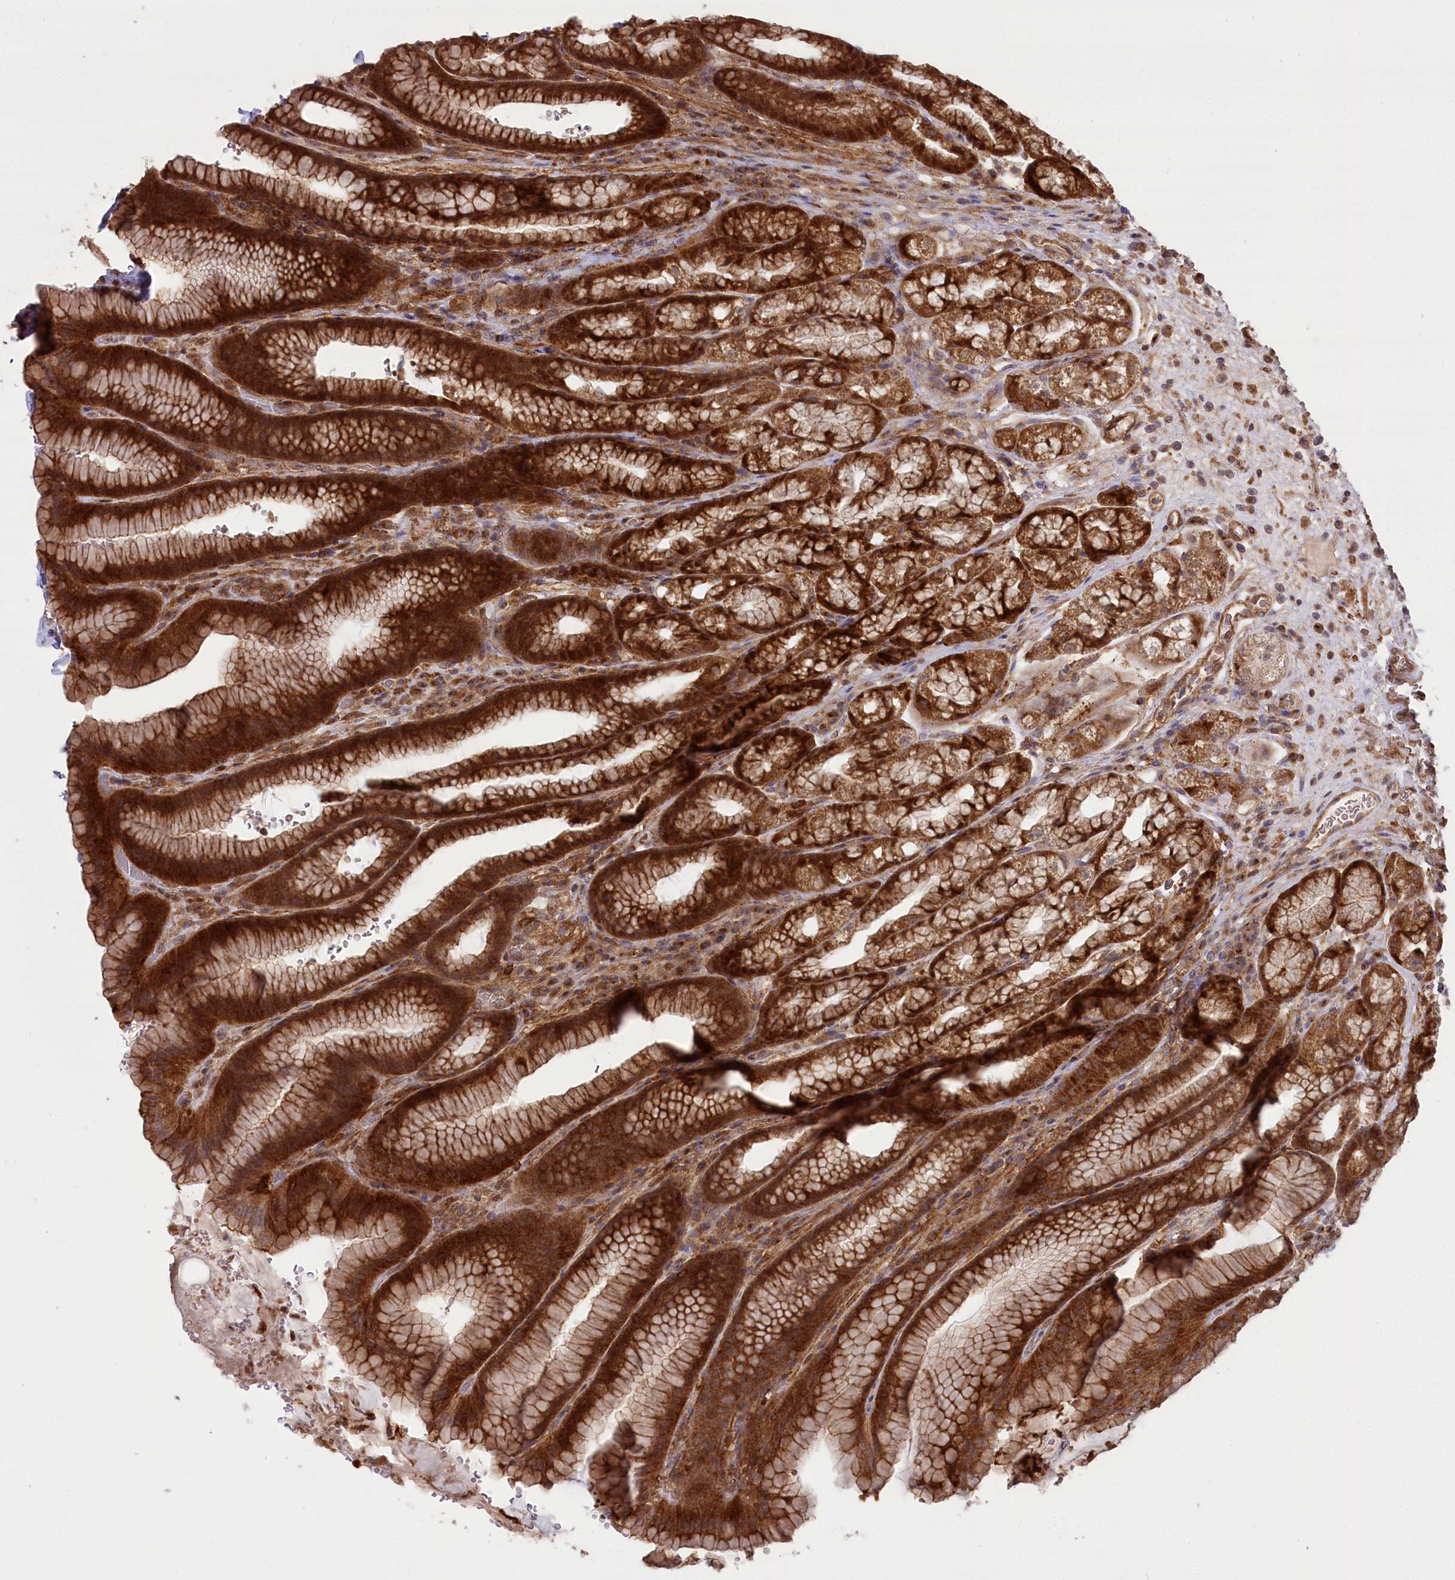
{"staining": {"intensity": "strong", "quantity": ">75%", "location": "cytoplasmic/membranous,nuclear"}, "tissue": "stomach", "cell_type": "Glandular cells", "image_type": "normal", "snomed": [{"axis": "morphology", "description": "Normal tissue, NOS"}, {"axis": "morphology", "description": "Adenocarcinoma, NOS"}, {"axis": "topography", "description": "Stomach"}], "caption": "Immunohistochemical staining of benign human stomach displays >75% levels of strong cytoplasmic/membranous,nuclear protein positivity in about >75% of glandular cells.", "gene": "CCDC91", "patient": {"sex": "male", "age": 57}}